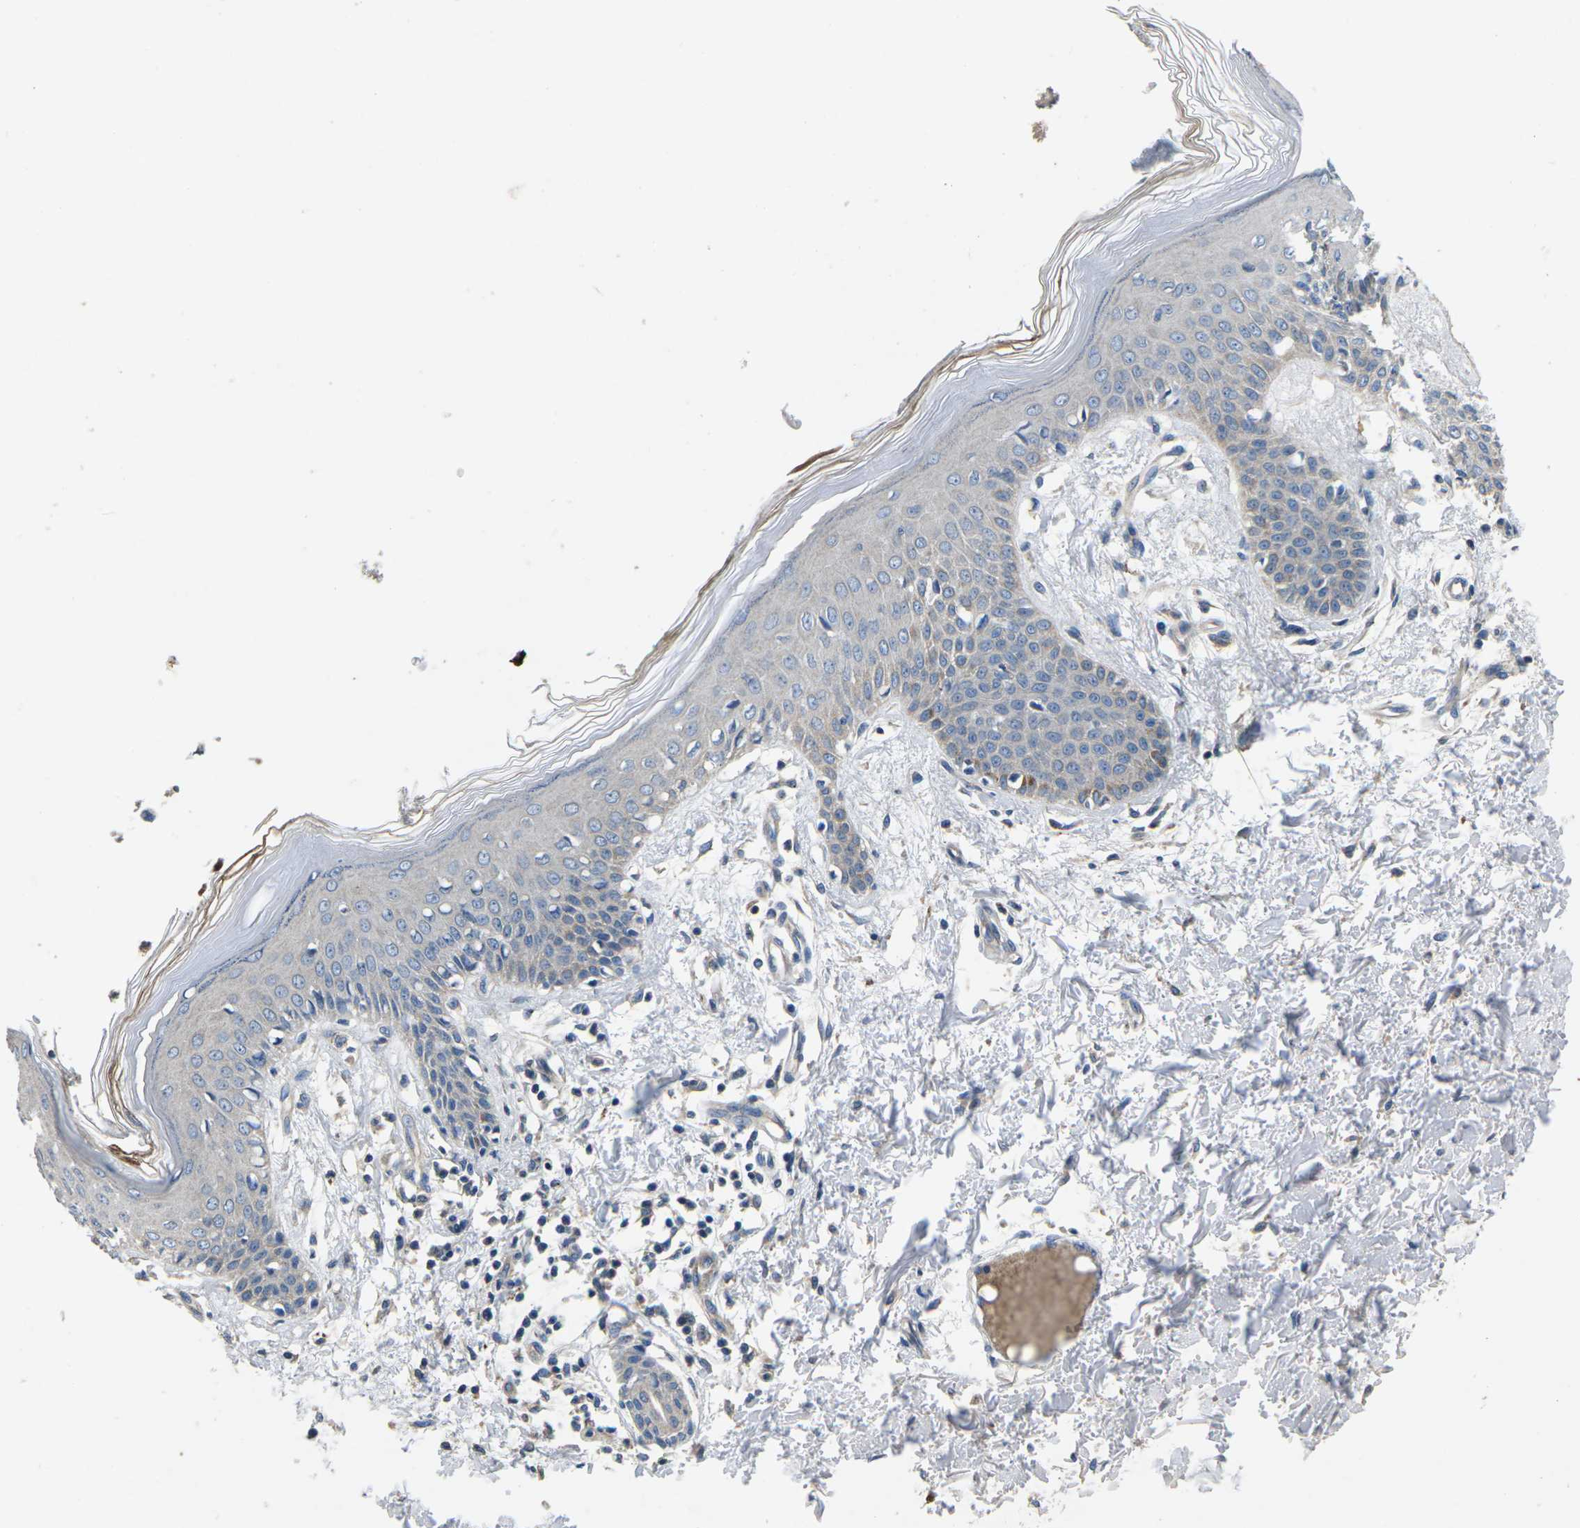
{"staining": {"intensity": "weak", "quantity": ">75%", "location": "cytoplasmic/membranous"}, "tissue": "skin", "cell_type": "Fibroblasts", "image_type": "normal", "snomed": [{"axis": "morphology", "description": "Normal tissue, NOS"}, {"axis": "topography", "description": "Skin"}], "caption": "This histopathology image reveals benign skin stained with IHC to label a protein in brown. The cytoplasmic/membranous of fibroblasts show weak positivity for the protein. Nuclei are counter-stained blue.", "gene": "PDCD6IP", "patient": {"sex": "male", "age": 53}}